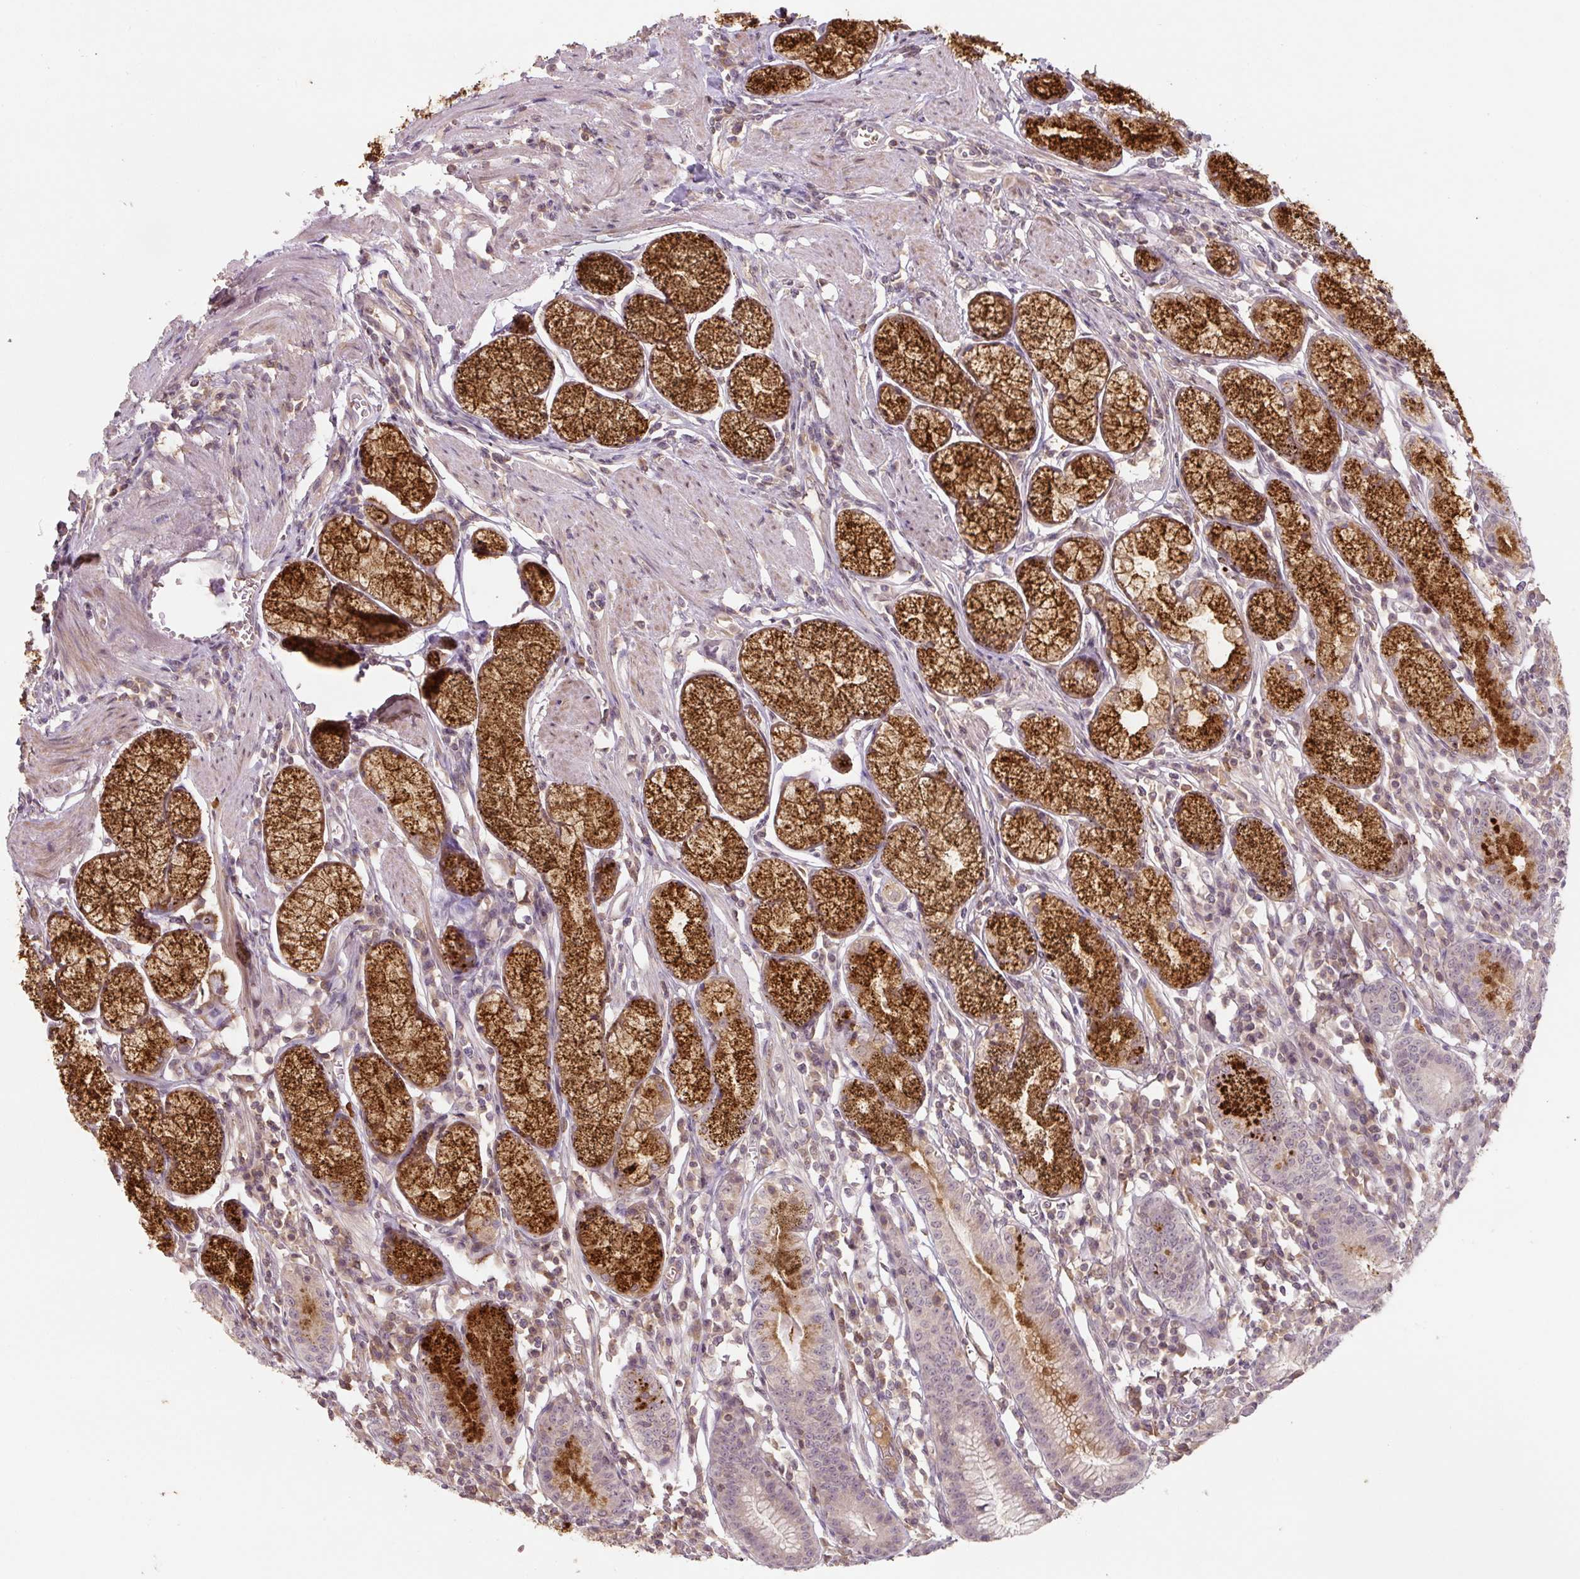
{"staining": {"intensity": "strong", "quantity": "25%-75%", "location": "cytoplasmic/membranous"}, "tissue": "stomach", "cell_type": "Glandular cells", "image_type": "normal", "snomed": [{"axis": "morphology", "description": "Normal tissue, NOS"}, {"axis": "topography", "description": "Stomach"}], "caption": "Brown immunohistochemical staining in unremarkable human stomach shows strong cytoplasmic/membranous staining in approximately 25%-75% of glandular cells. Nuclei are stained in blue.", "gene": "C2orf73", "patient": {"sex": "male", "age": 55}}